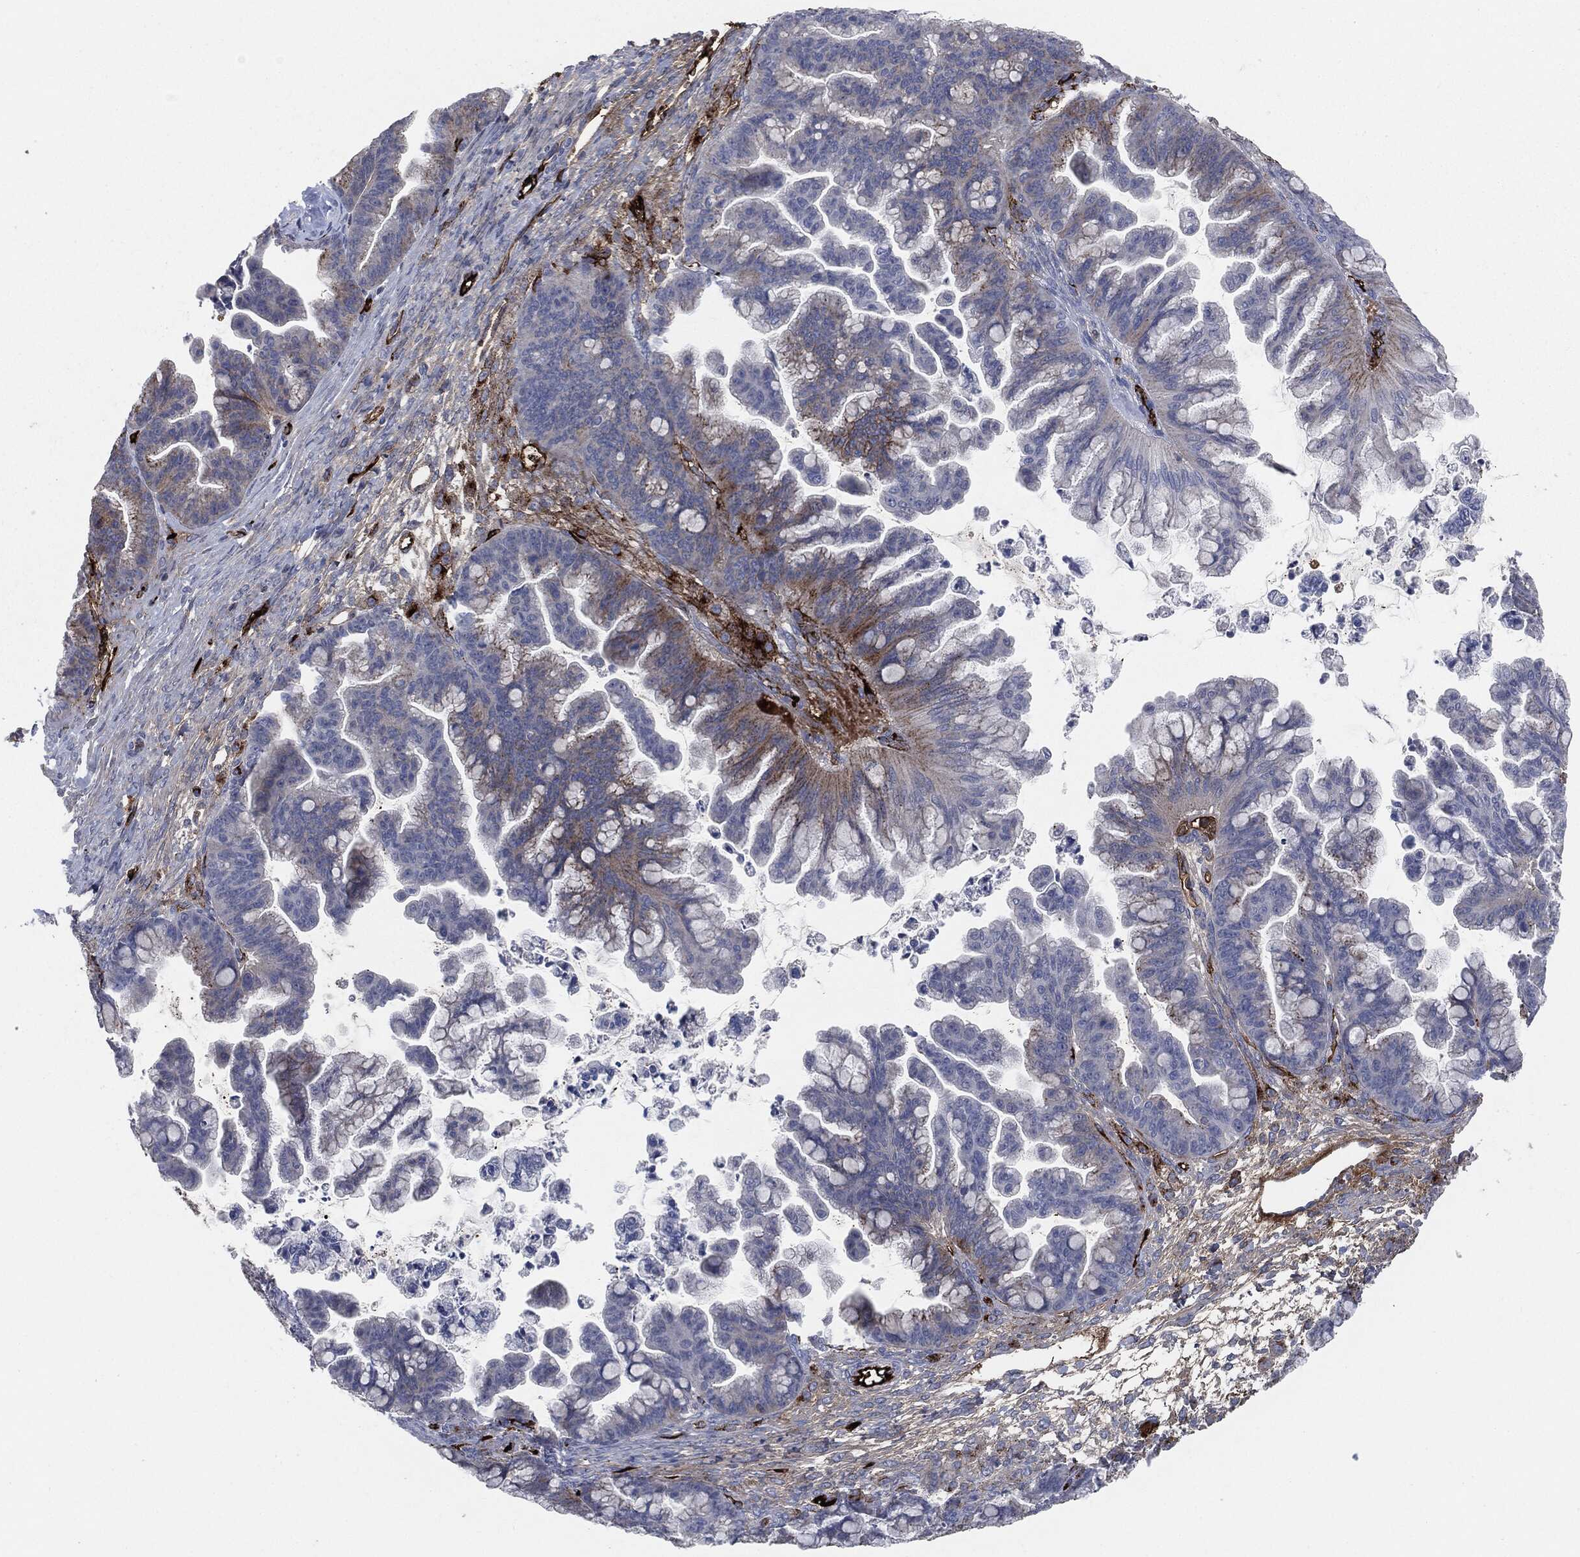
{"staining": {"intensity": "negative", "quantity": "none", "location": "none"}, "tissue": "ovarian cancer", "cell_type": "Tumor cells", "image_type": "cancer", "snomed": [{"axis": "morphology", "description": "Cystadenocarcinoma, mucinous, NOS"}, {"axis": "topography", "description": "Ovary"}], "caption": "This image is of mucinous cystadenocarcinoma (ovarian) stained with immunohistochemistry (IHC) to label a protein in brown with the nuclei are counter-stained blue. There is no positivity in tumor cells.", "gene": "APOB", "patient": {"sex": "female", "age": 67}}